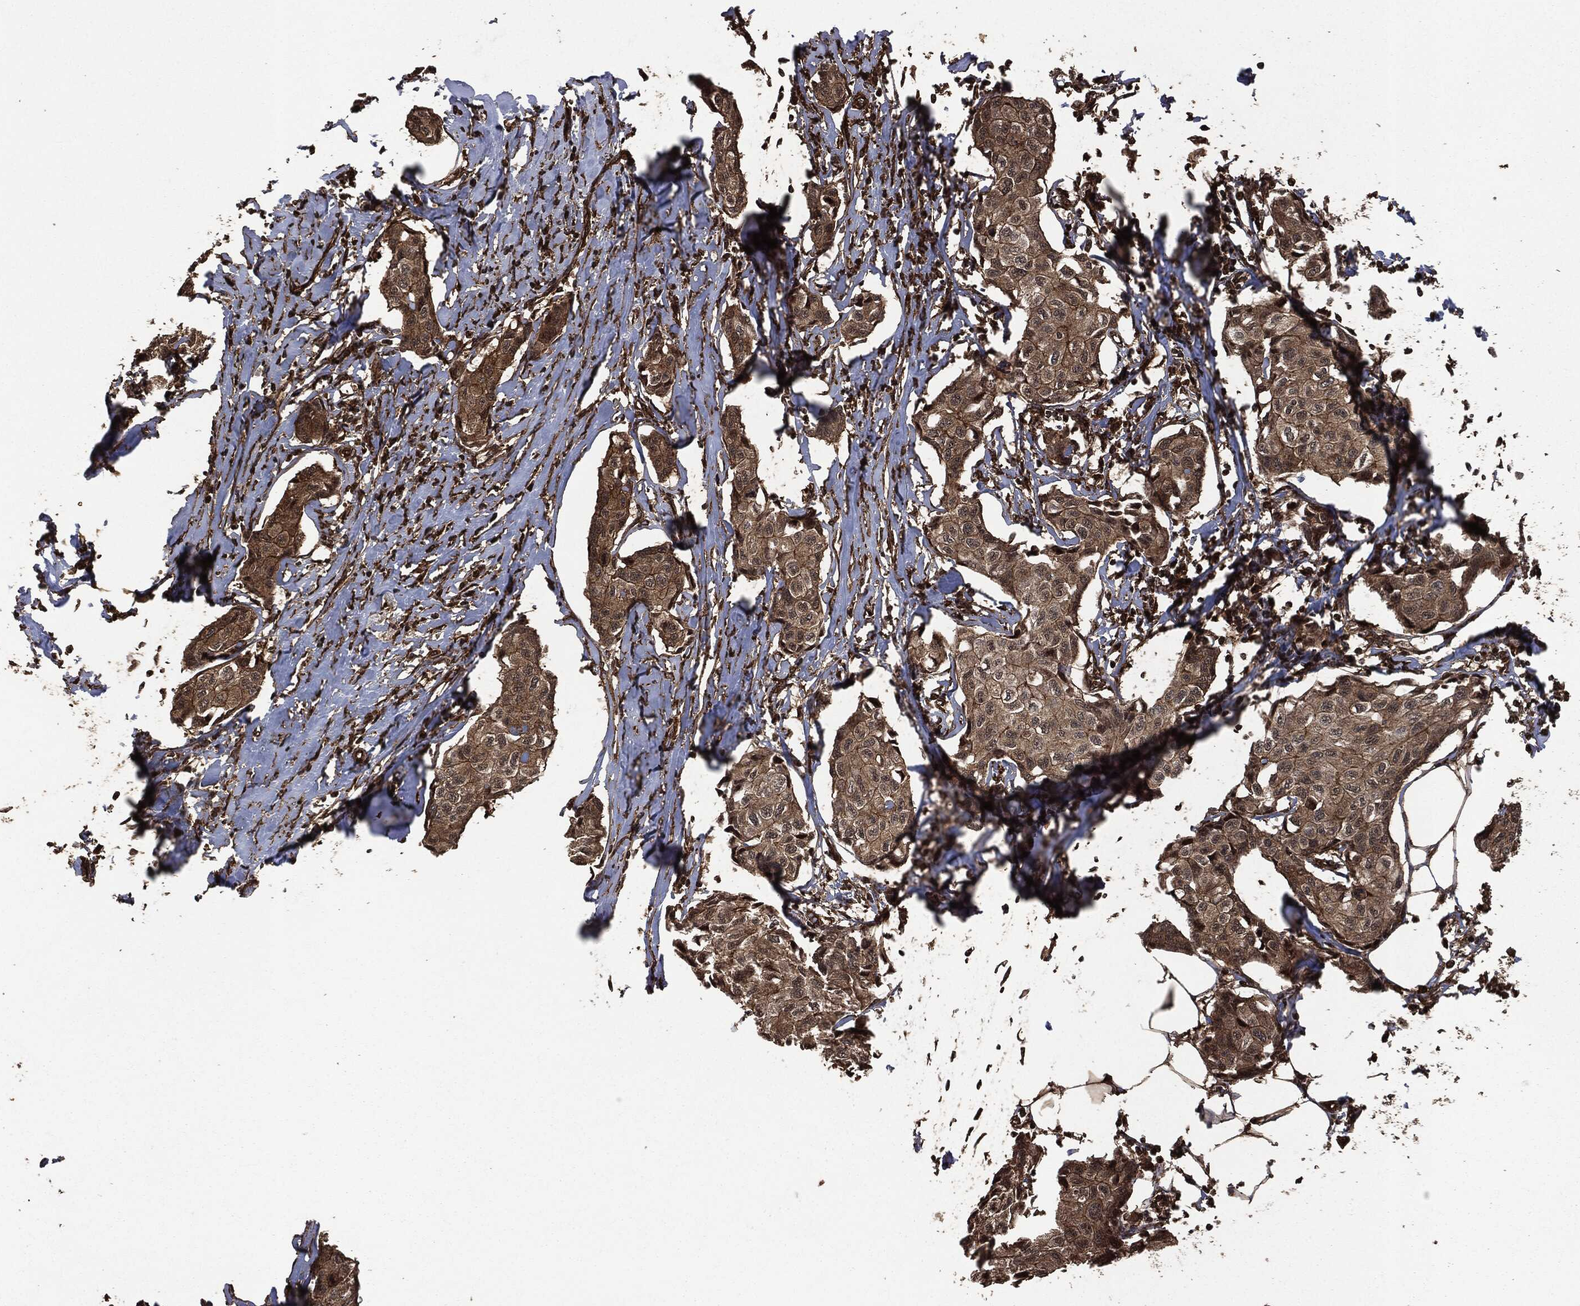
{"staining": {"intensity": "moderate", "quantity": ">75%", "location": "cytoplasmic/membranous"}, "tissue": "breast cancer", "cell_type": "Tumor cells", "image_type": "cancer", "snomed": [{"axis": "morphology", "description": "Duct carcinoma"}, {"axis": "topography", "description": "Breast"}], "caption": "A brown stain highlights moderate cytoplasmic/membranous positivity of a protein in human intraductal carcinoma (breast) tumor cells. (Stains: DAB in brown, nuclei in blue, Microscopy: brightfield microscopy at high magnification).", "gene": "HRAS", "patient": {"sex": "female", "age": 80}}